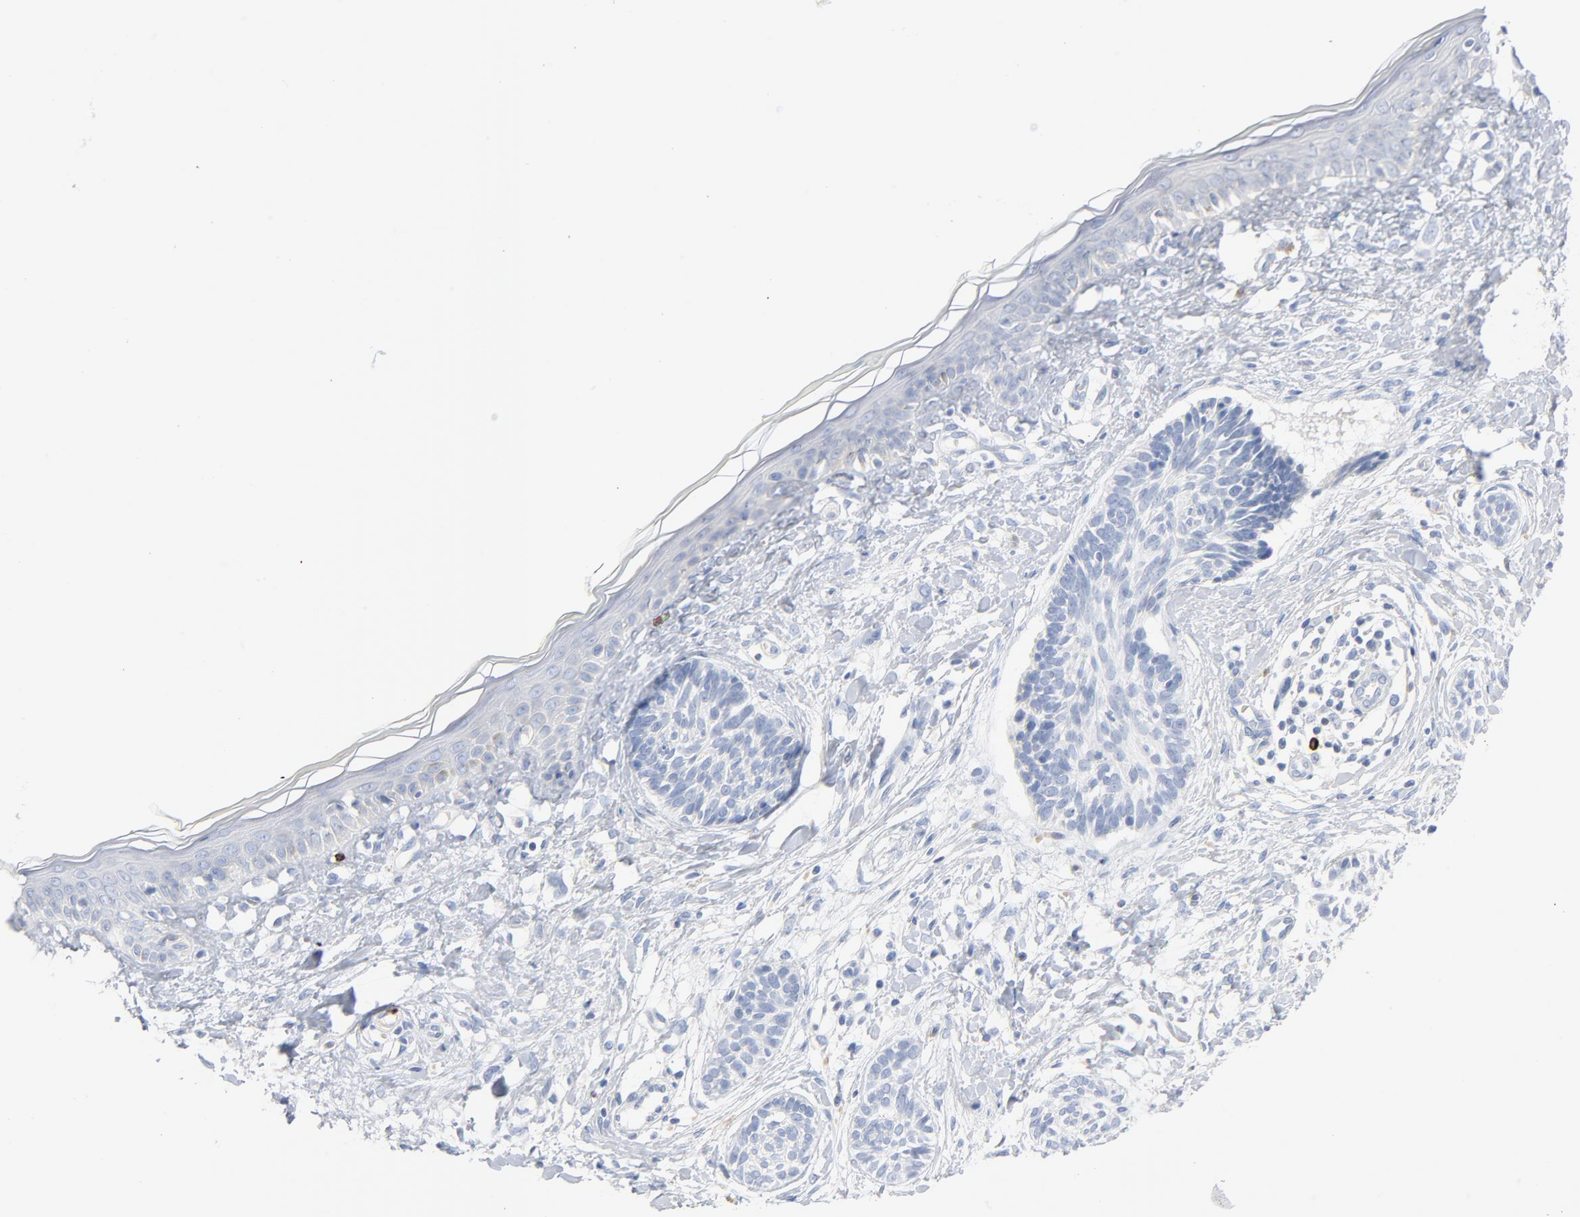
{"staining": {"intensity": "negative", "quantity": "none", "location": "none"}, "tissue": "skin cancer", "cell_type": "Tumor cells", "image_type": "cancer", "snomed": [{"axis": "morphology", "description": "Normal tissue, NOS"}, {"axis": "morphology", "description": "Basal cell carcinoma"}, {"axis": "topography", "description": "Skin"}], "caption": "A photomicrograph of human basal cell carcinoma (skin) is negative for staining in tumor cells.", "gene": "GZMB", "patient": {"sex": "male", "age": 63}}